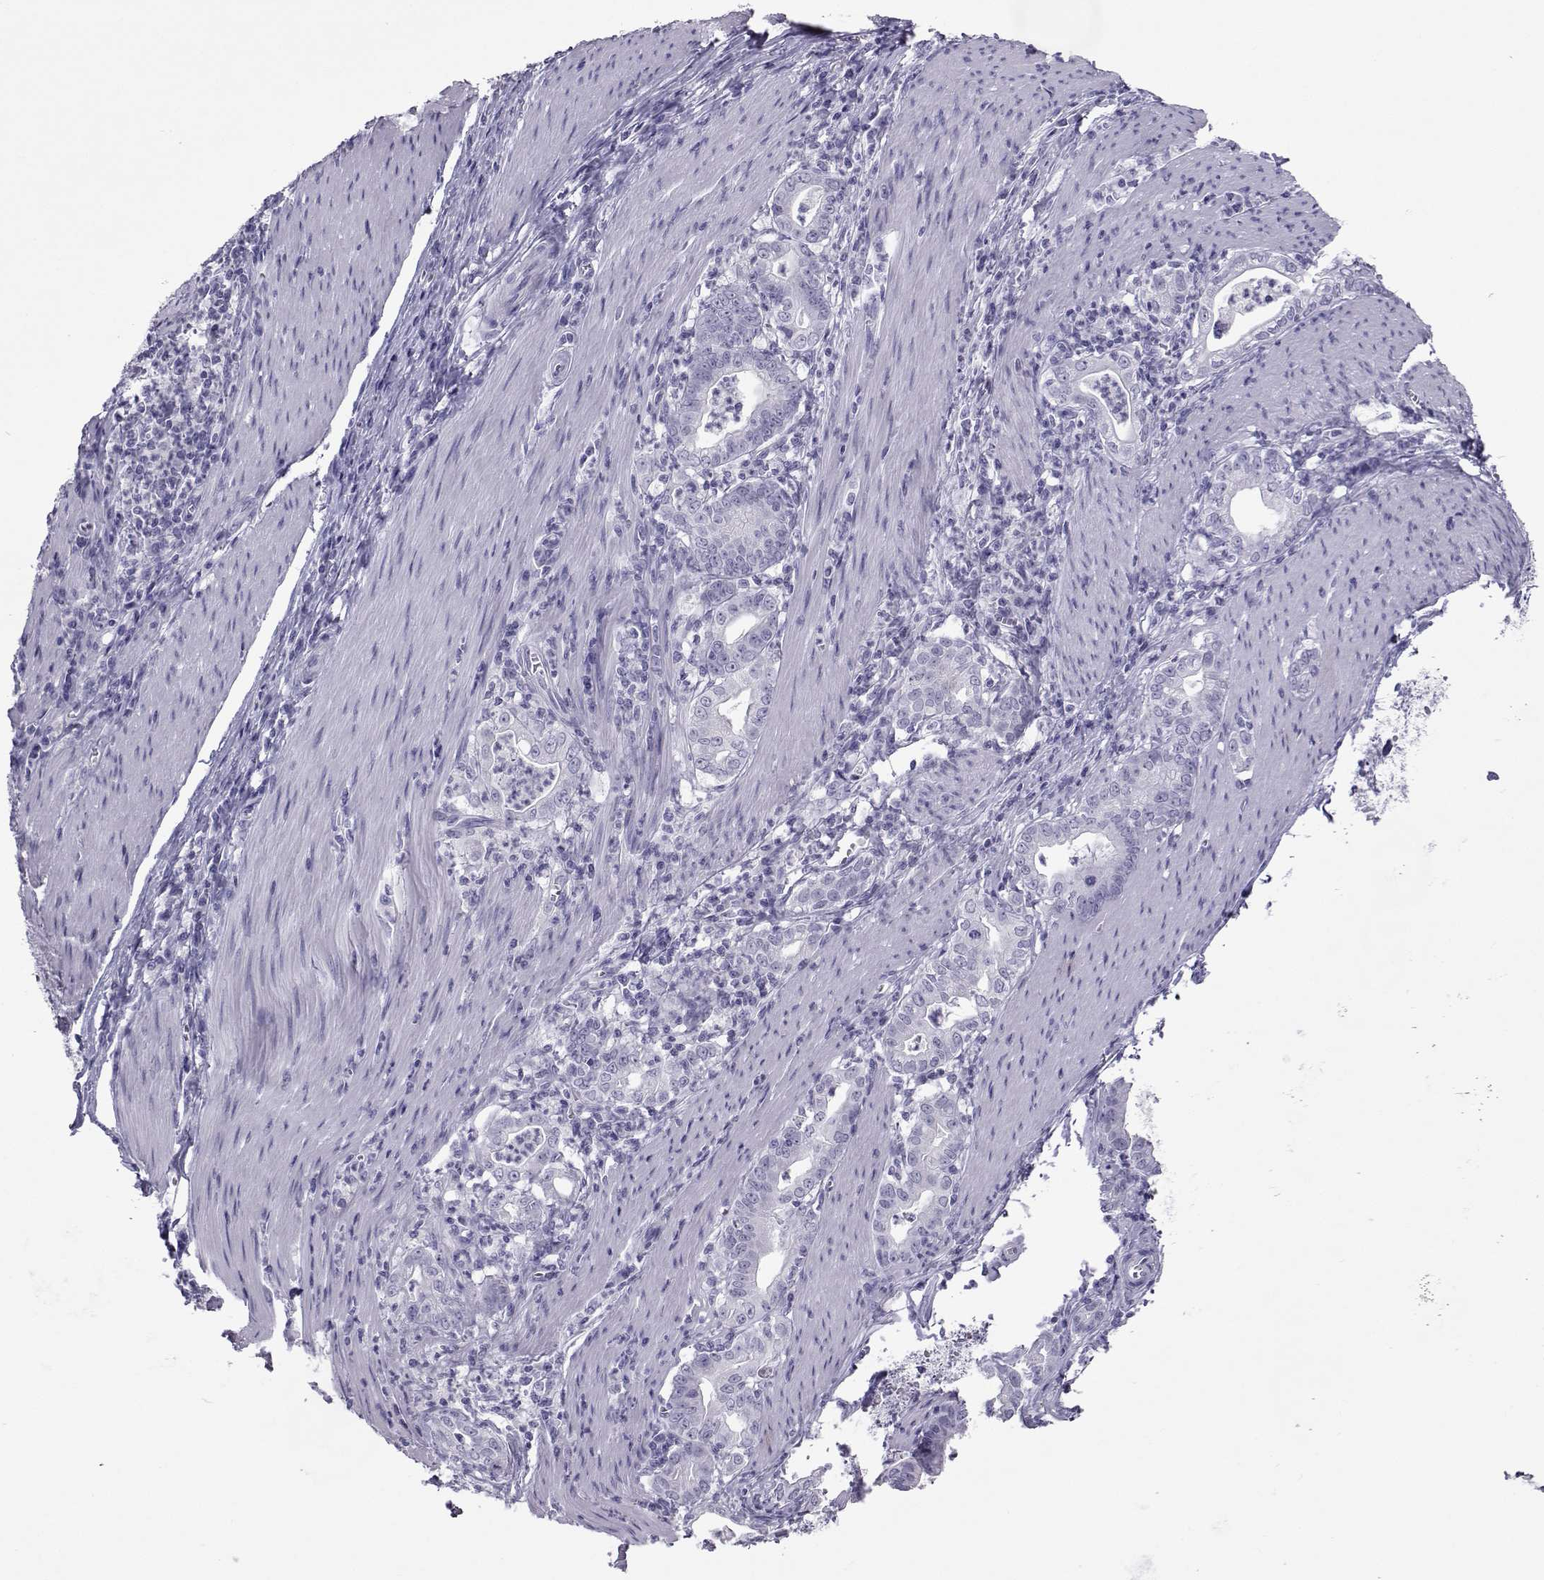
{"staining": {"intensity": "negative", "quantity": "none", "location": "none"}, "tissue": "stomach cancer", "cell_type": "Tumor cells", "image_type": "cancer", "snomed": [{"axis": "morphology", "description": "Adenocarcinoma, NOS"}, {"axis": "topography", "description": "Stomach, upper"}], "caption": "Human stomach cancer (adenocarcinoma) stained for a protein using immunohistochemistry reveals no staining in tumor cells.", "gene": "SST", "patient": {"sex": "female", "age": 79}}